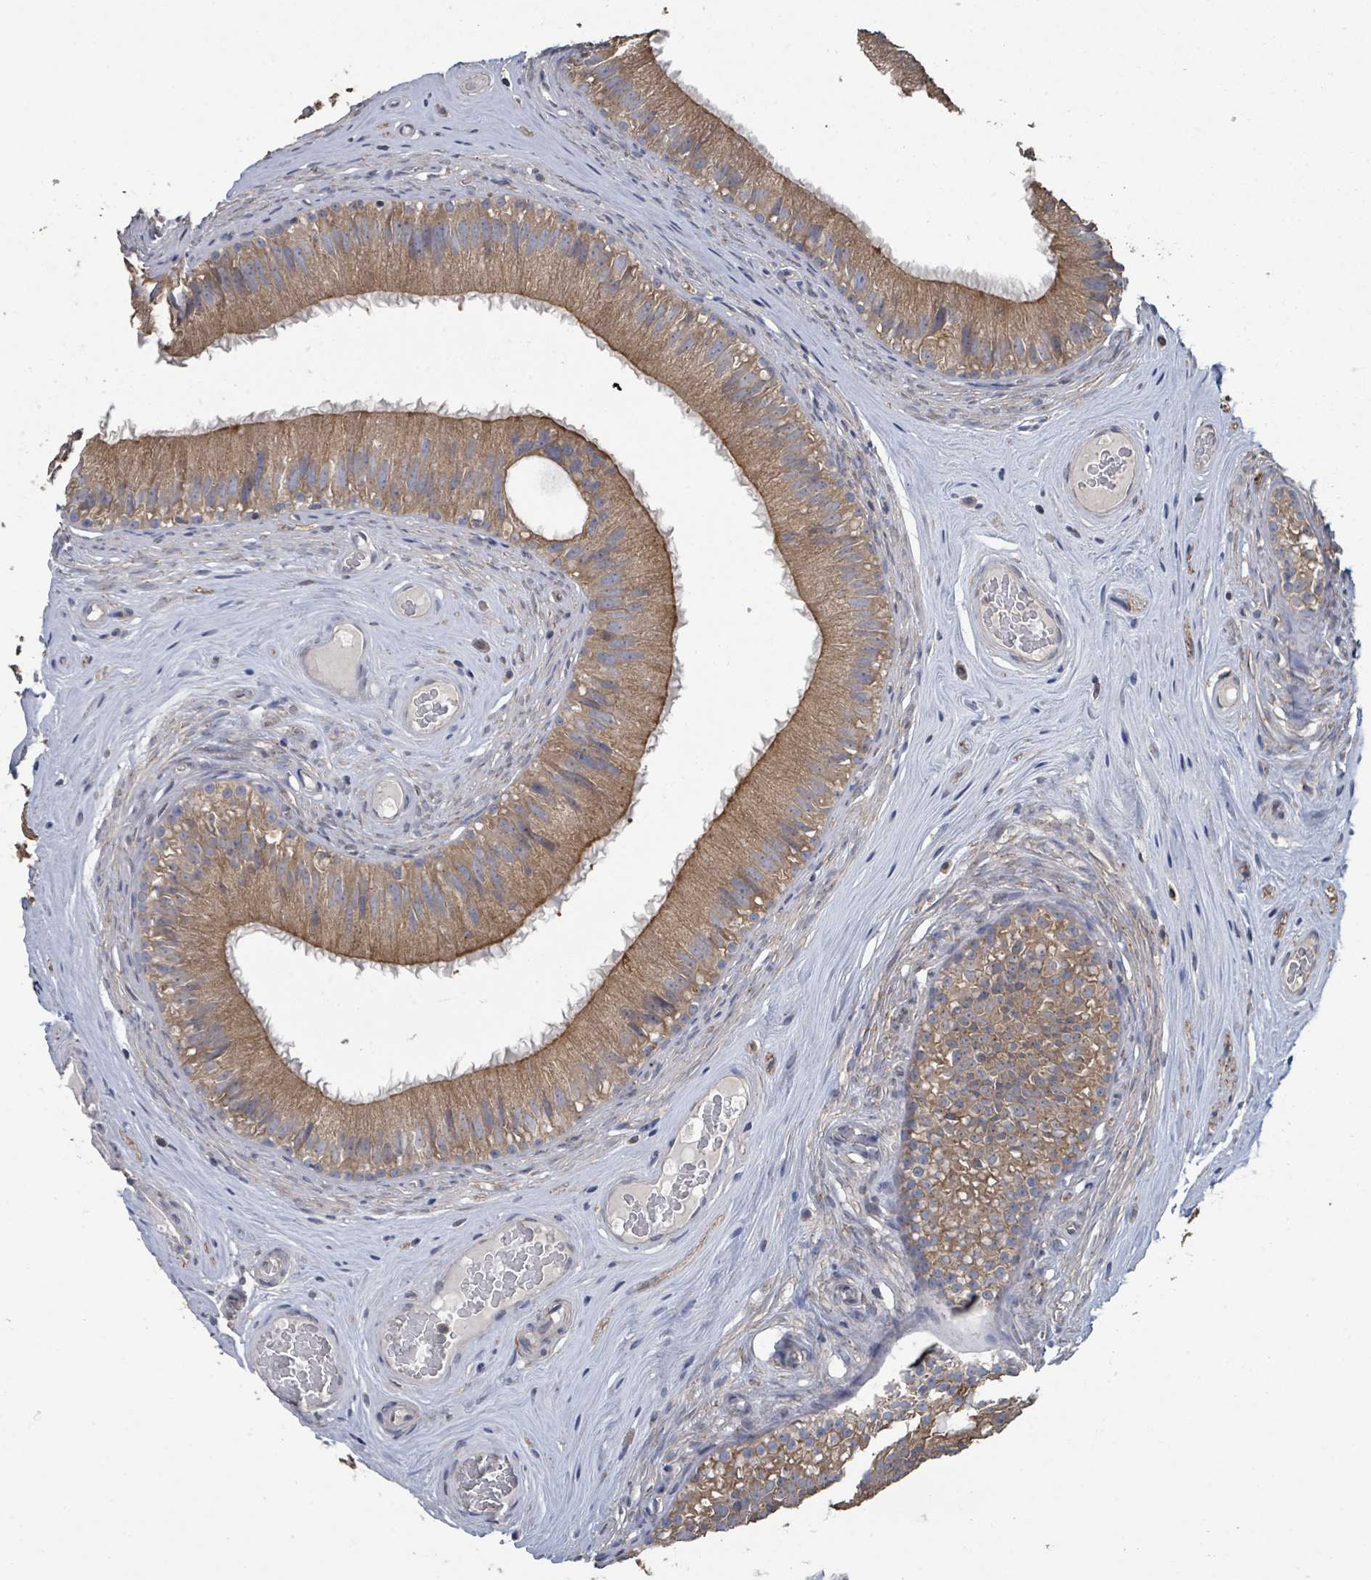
{"staining": {"intensity": "moderate", "quantity": ">75%", "location": "cytoplasmic/membranous"}, "tissue": "epididymis", "cell_type": "Glandular cells", "image_type": "normal", "snomed": [{"axis": "morphology", "description": "Normal tissue, NOS"}, {"axis": "topography", "description": "Epididymis"}], "caption": "This micrograph displays immunohistochemistry staining of normal human epididymis, with medium moderate cytoplasmic/membranous positivity in approximately >75% of glandular cells.", "gene": "SLC9A7", "patient": {"sex": "male", "age": 45}}